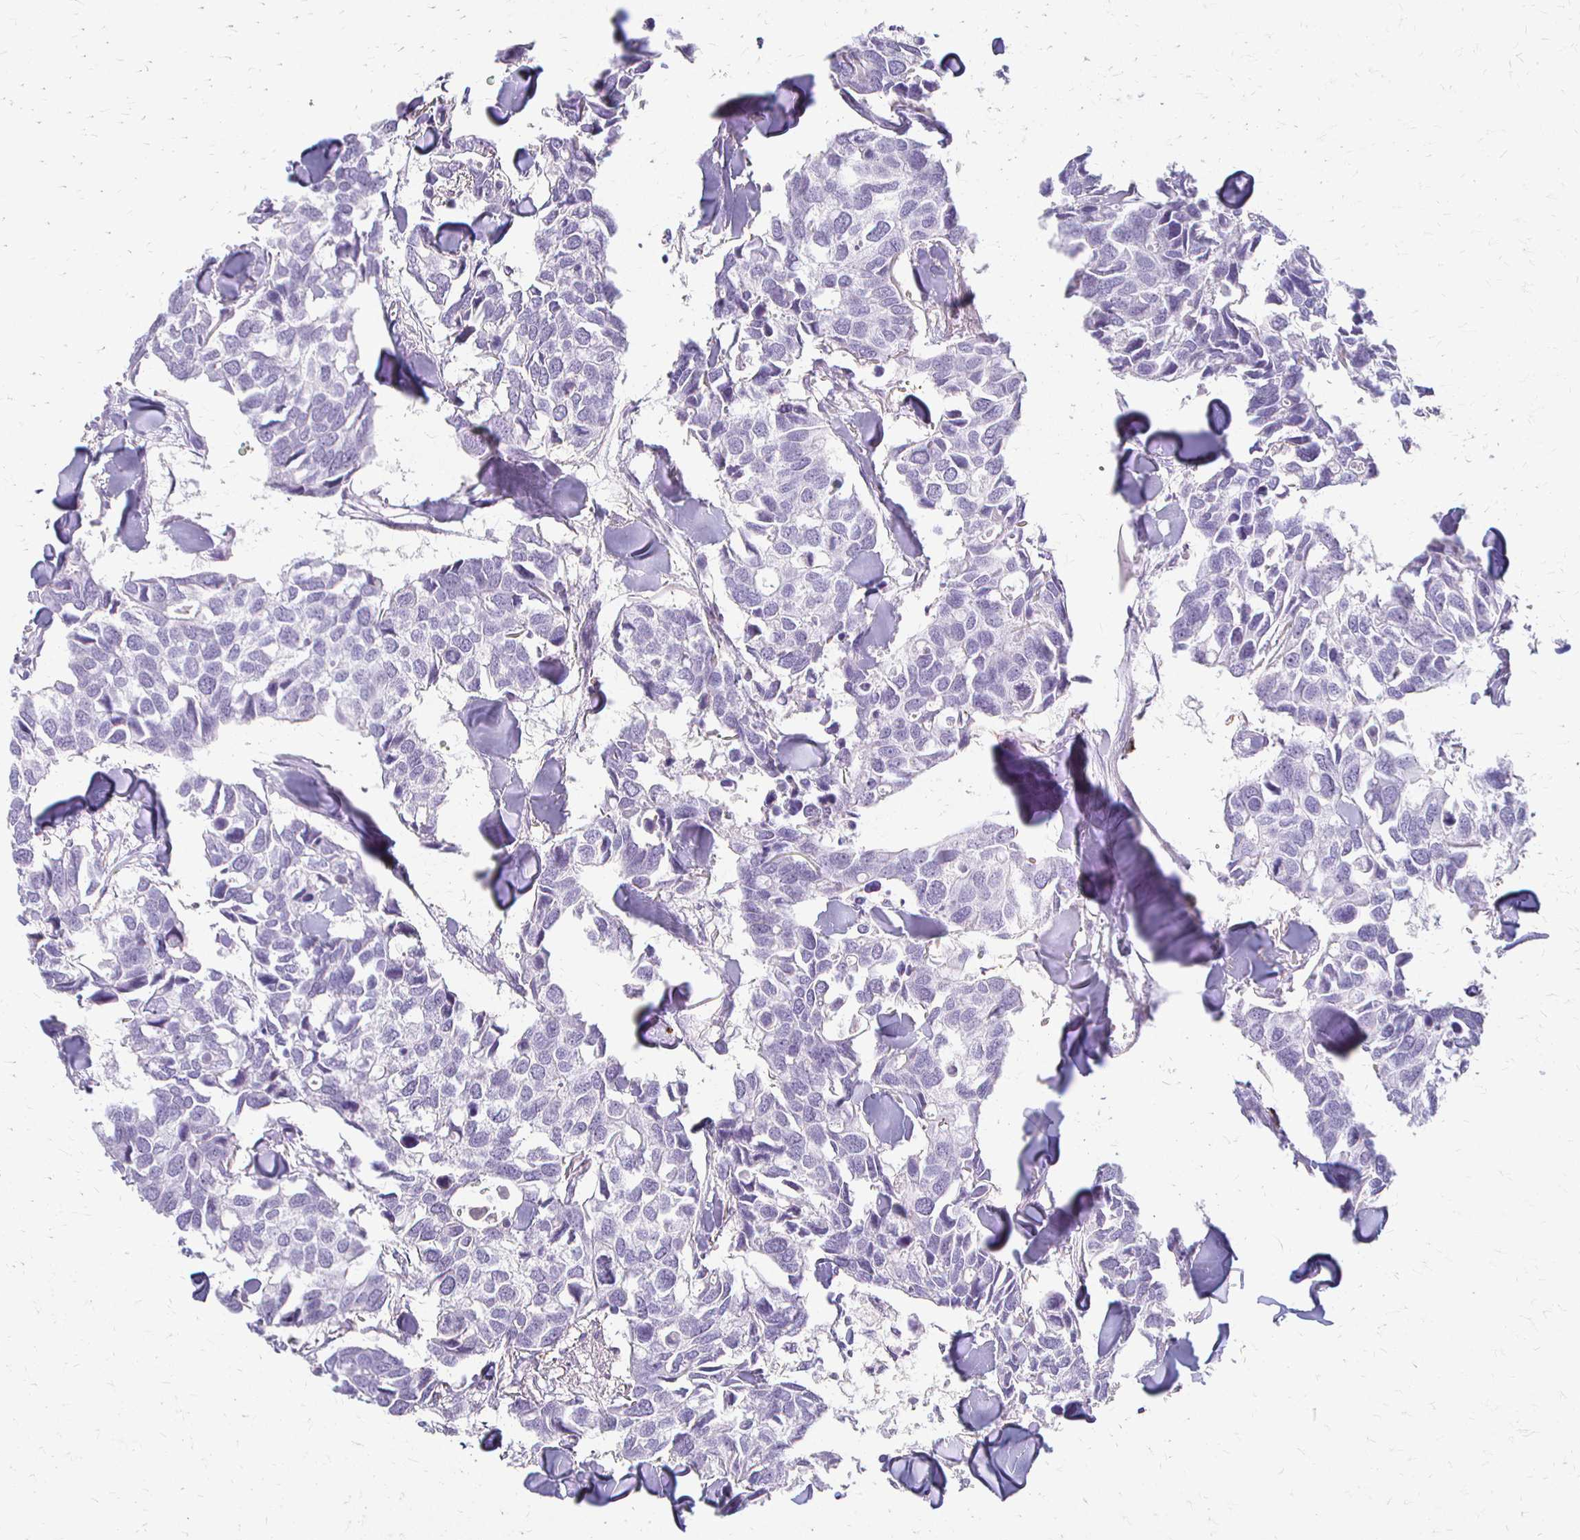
{"staining": {"intensity": "negative", "quantity": "none", "location": "none"}, "tissue": "breast cancer", "cell_type": "Tumor cells", "image_type": "cancer", "snomed": [{"axis": "morphology", "description": "Duct carcinoma"}, {"axis": "topography", "description": "Breast"}], "caption": "Photomicrograph shows no protein staining in tumor cells of invasive ductal carcinoma (breast) tissue.", "gene": "ACP5", "patient": {"sex": "female", "age": 83}}